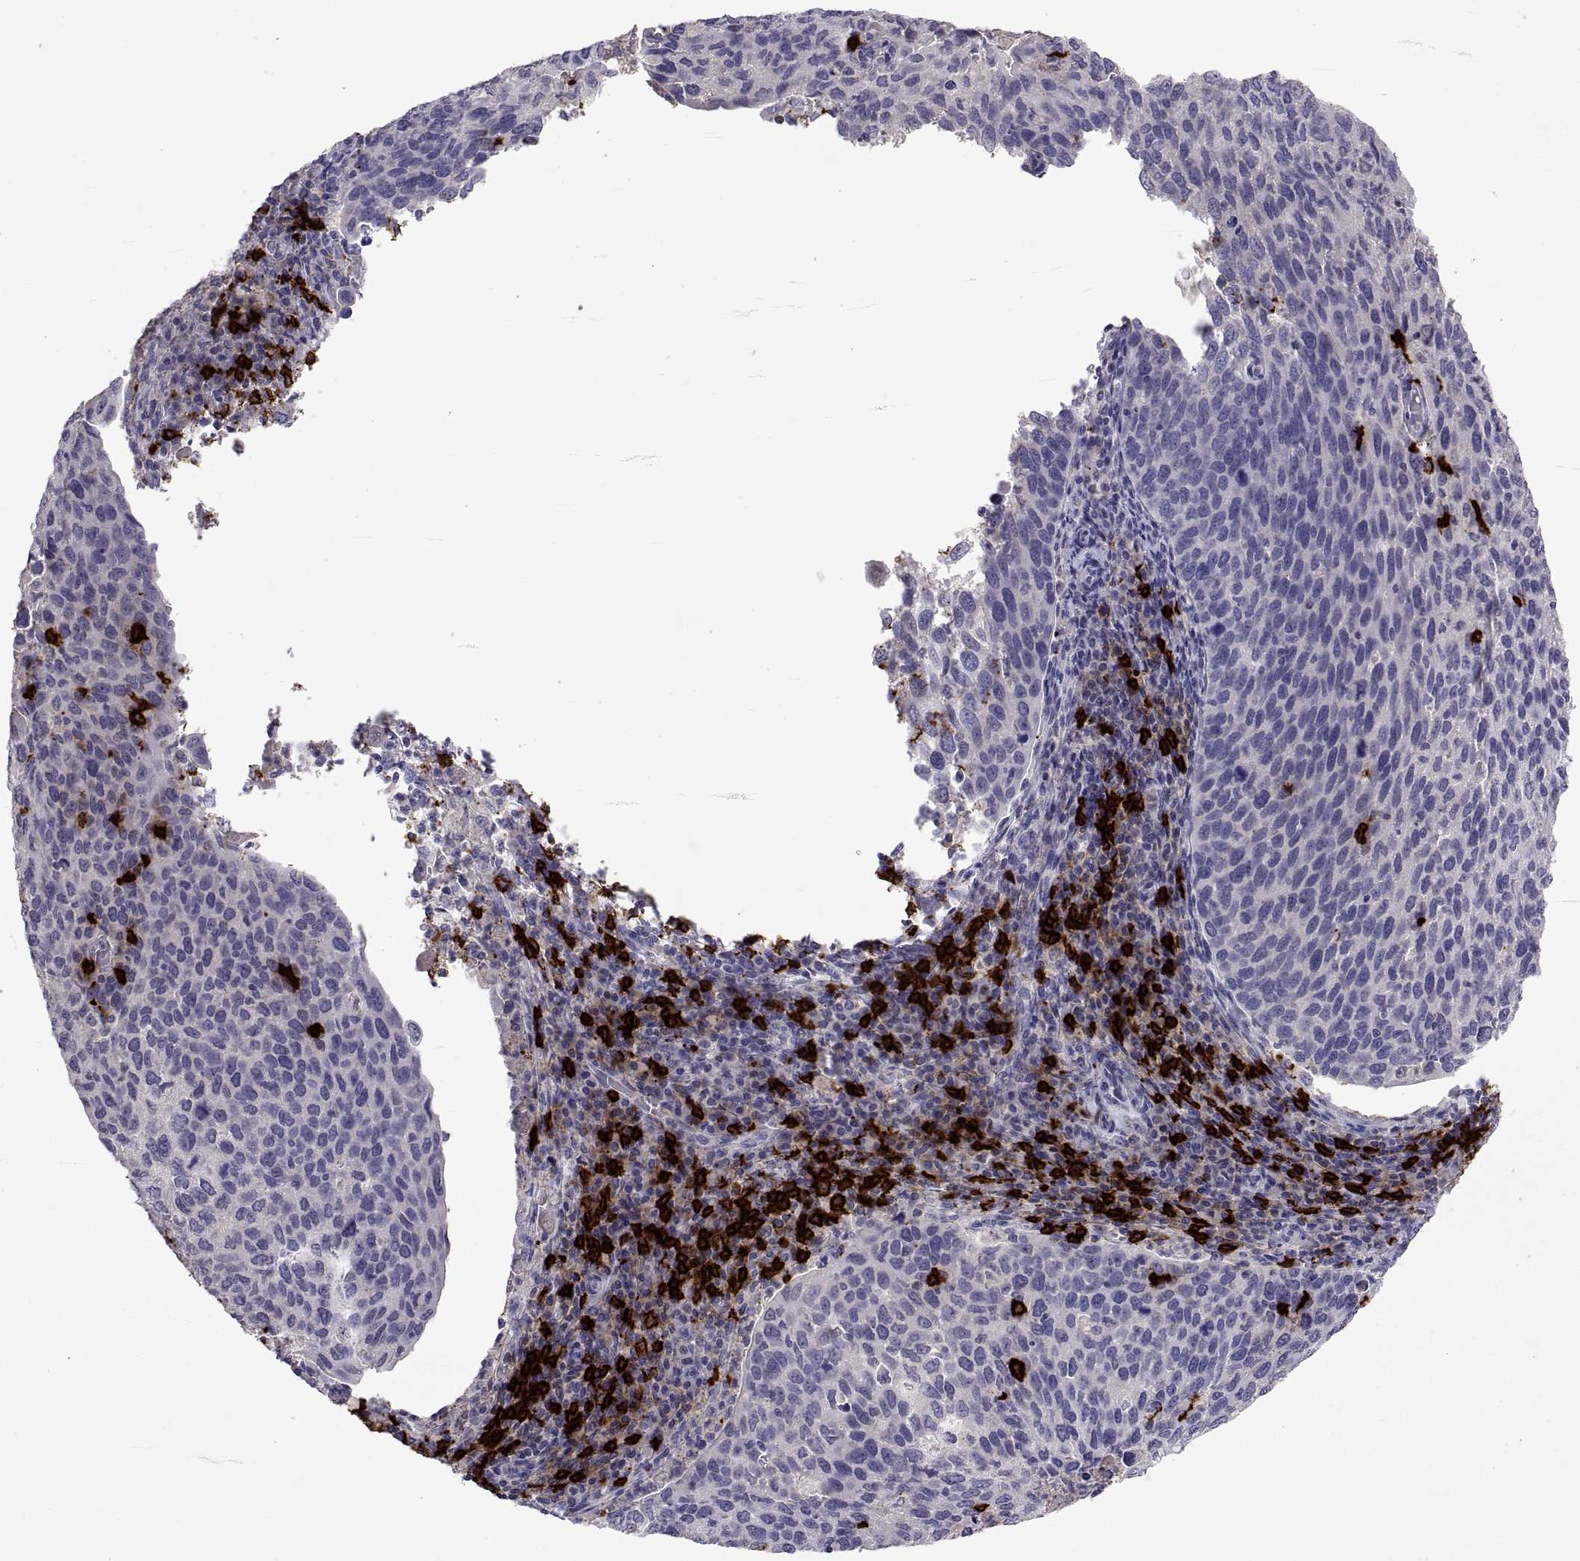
{"staining": {"intensity": "negative", "quantity": "none", "location": "none"}, "tissue": "cervical cancer", "cell_type": "Tumor cells", "image_type": "cancer", "snomed": [{"axis": "morphology", "description": "Squamous cell carcinoma, NOS"}, {"axis": "topography", "description": "Cervix"}], "caption": "Cervical squamous cell carcinoma was stained to show a protein in brown. There is no significant expression in tumor cells.", "gene": "MS4A1", "patient": {"sex": "female", "age": 54}}